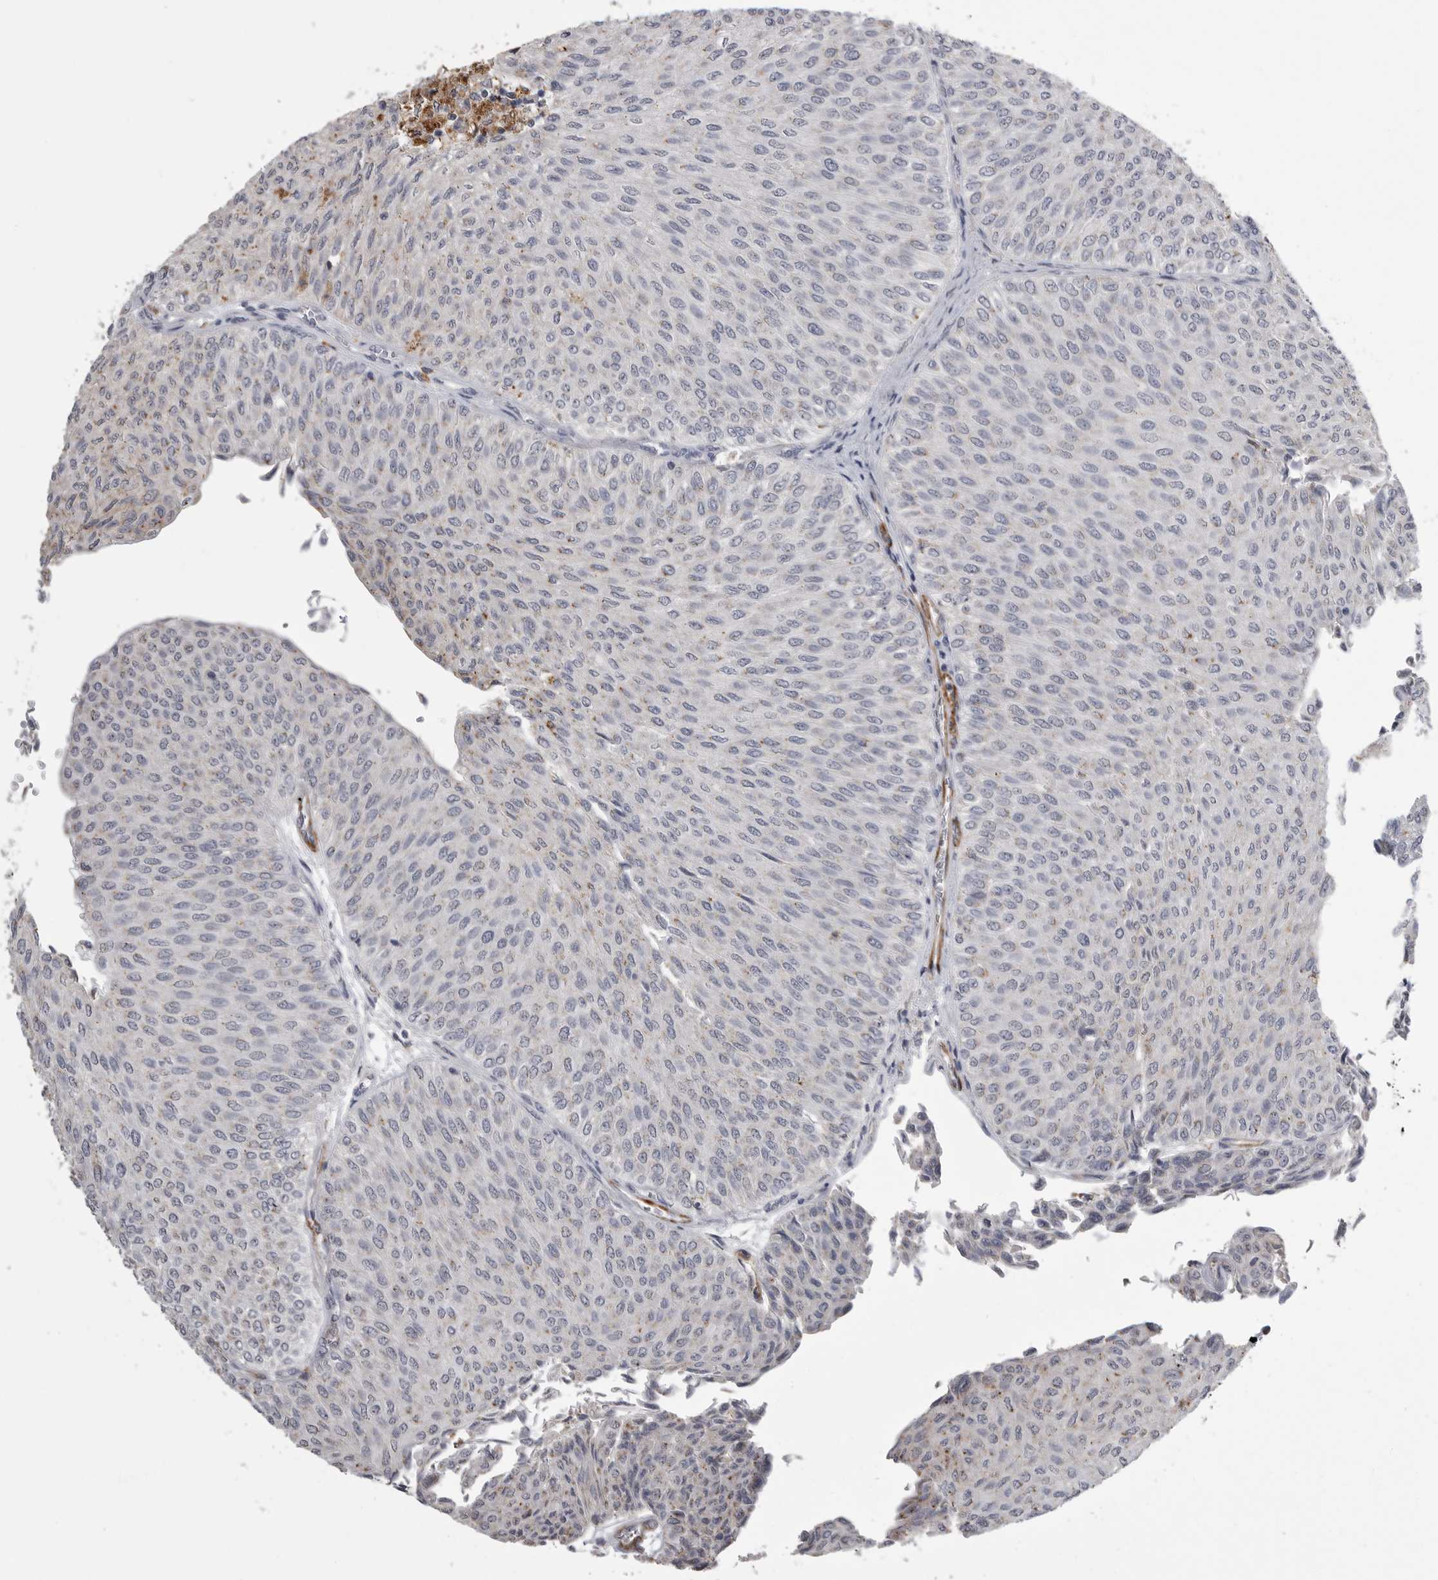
{"staining": {"intensity": "negative", "quantity": "none", "location": "none"}, "tissue": "urothelial cancer", "cell_type": "Tumor cells", "image_type": "cancer", "snomed": [{"axis": "morphology", "description": "Urothelial carcinoma, Low grade"}, {"axis": "topography", "description": "Urinary bladder"}], "caption": "Histopathology image shows no protein staining in tumor cells of urothelial carcinoma (low-grade) tissue.", "gene": "AOC3", "patient": {"sex": "male", "age": 78}}